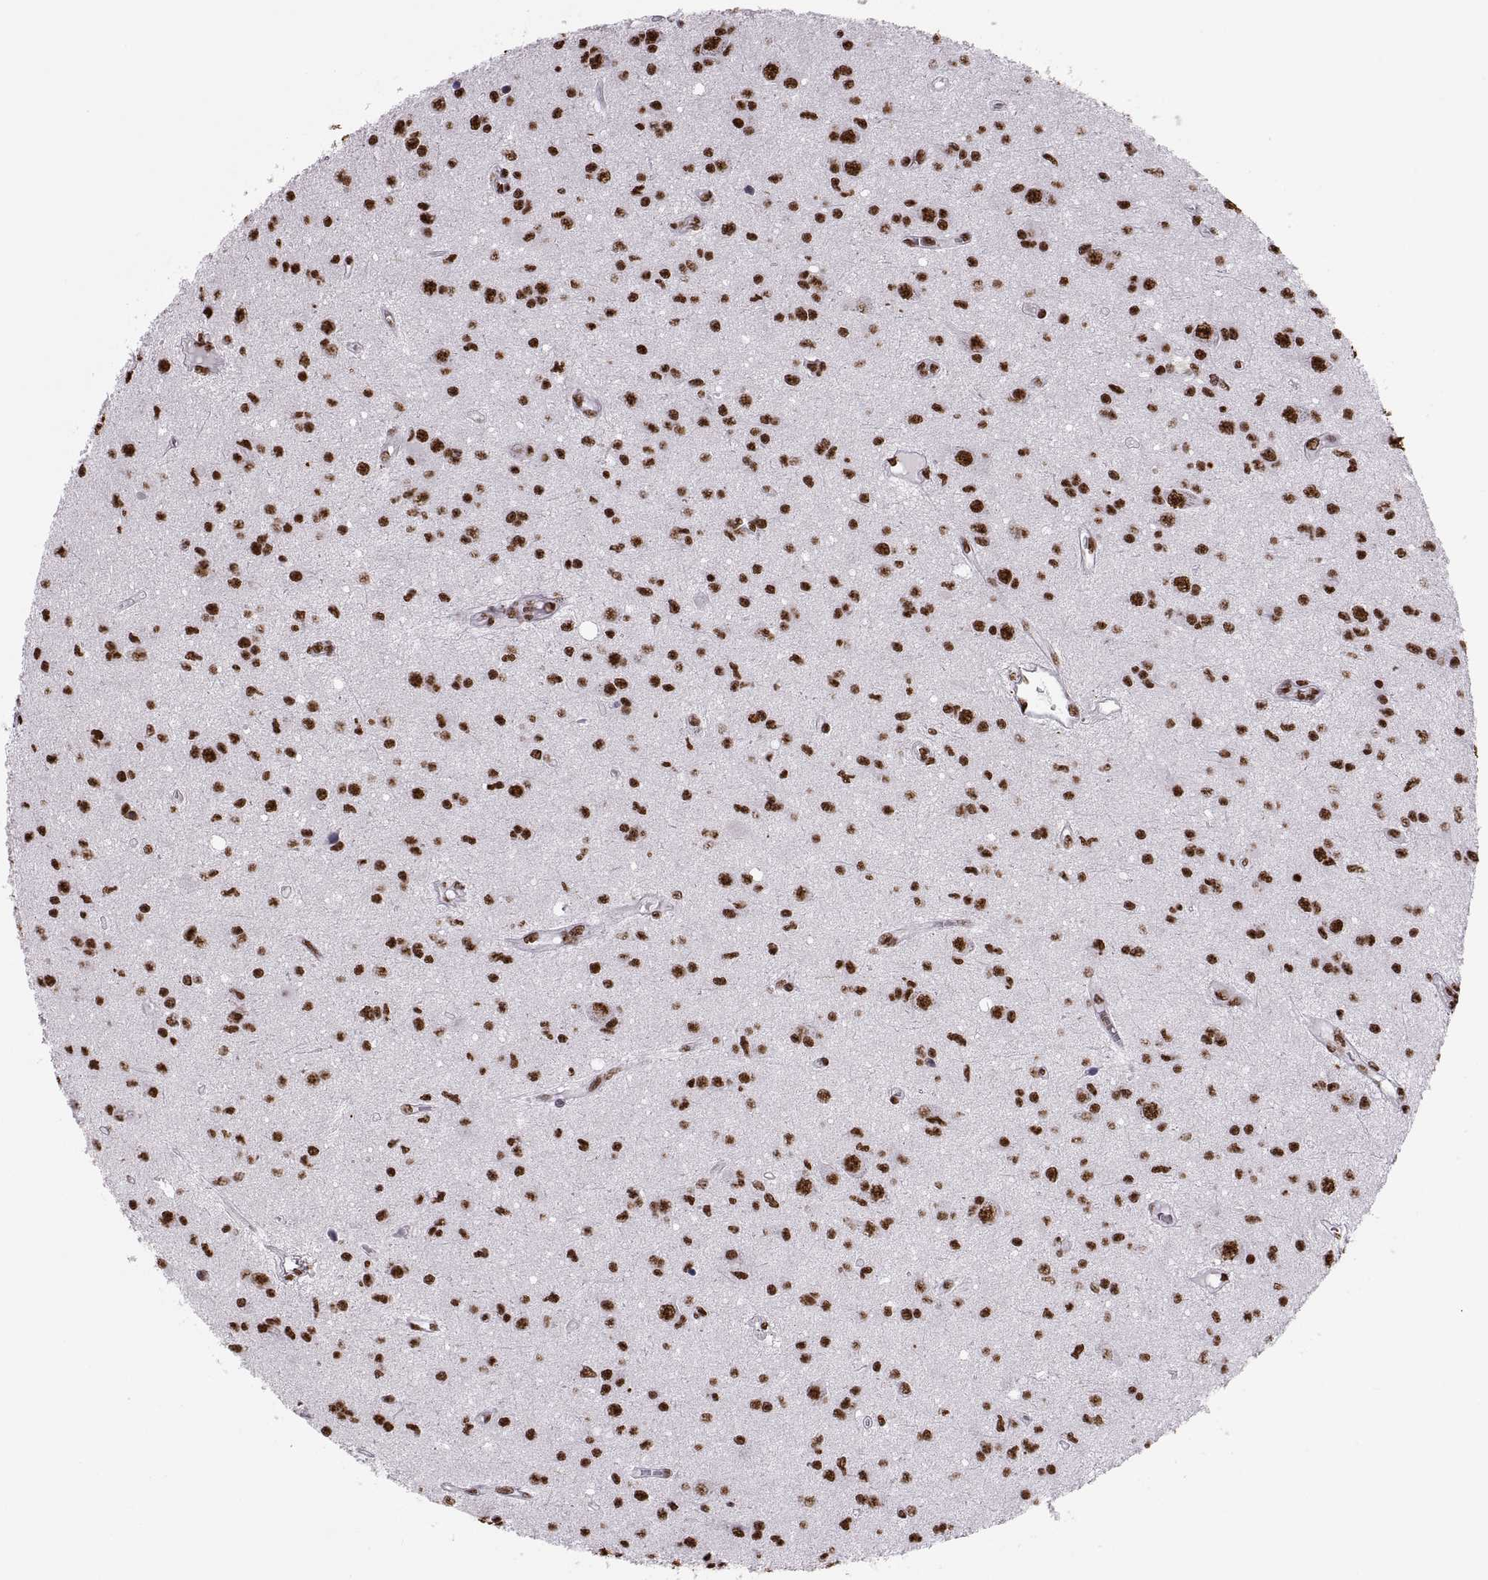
{"staining": {"intensity": "strong", "quantity": ">75%", "location": "nuclear"}, "tissue": "glioma", "cell_type": "Tumor cells", "image_type": "cancer", "snomed": [{"axis": "morphology", "description": "Glioma, malignant, Low grade"}, {"axis": "topography", "description": "Brain"}], "caption": "This micrograph reveals immunohistochemistry staining of human glioma, with high strong nuclear expression in about >75% of tumor cells.", "gene": "SNAI1", "patient": {"sex": "female", "age": 45}}